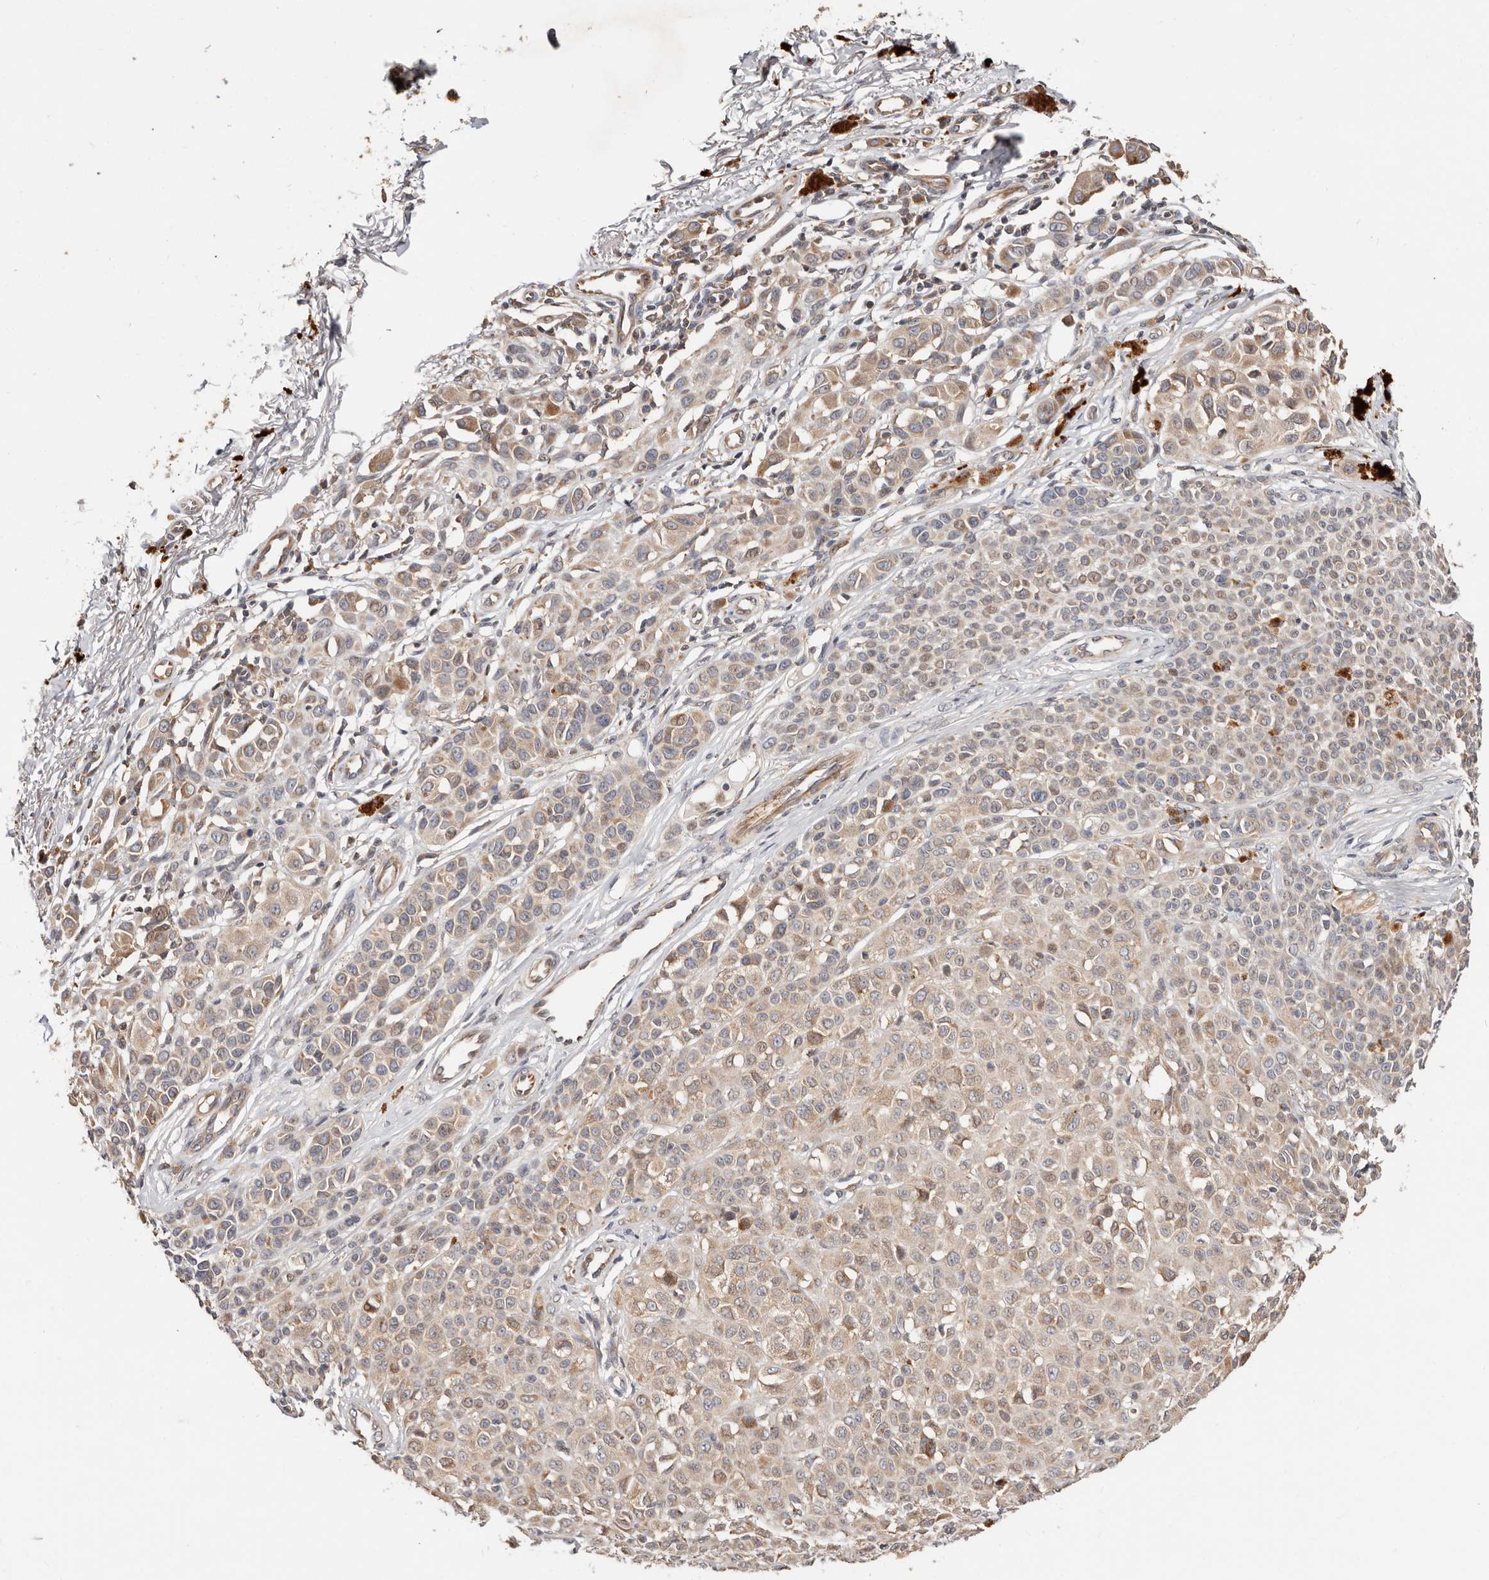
{"staining": {"intensity": "moderate", "quantity": "25%-75%", "location": "cytoplasmic/membranous"}, "tissue": "melanoma", "cell_type": "Tumor cells", "image_type": "cancer", "snomed": [{"axis": "morphology", "description": "Malignant melanoma, NOS"}, {"axis": "topography", "description": "Skin of leg"}], "caption": "Protein staining of malignant melanoma tissue demonstrates moderate cytoplasmic/membranous positivity in about 25%-75% of tumor cells.", "gene": "USP33", "patient": {"sex": "female", "age": 72}}